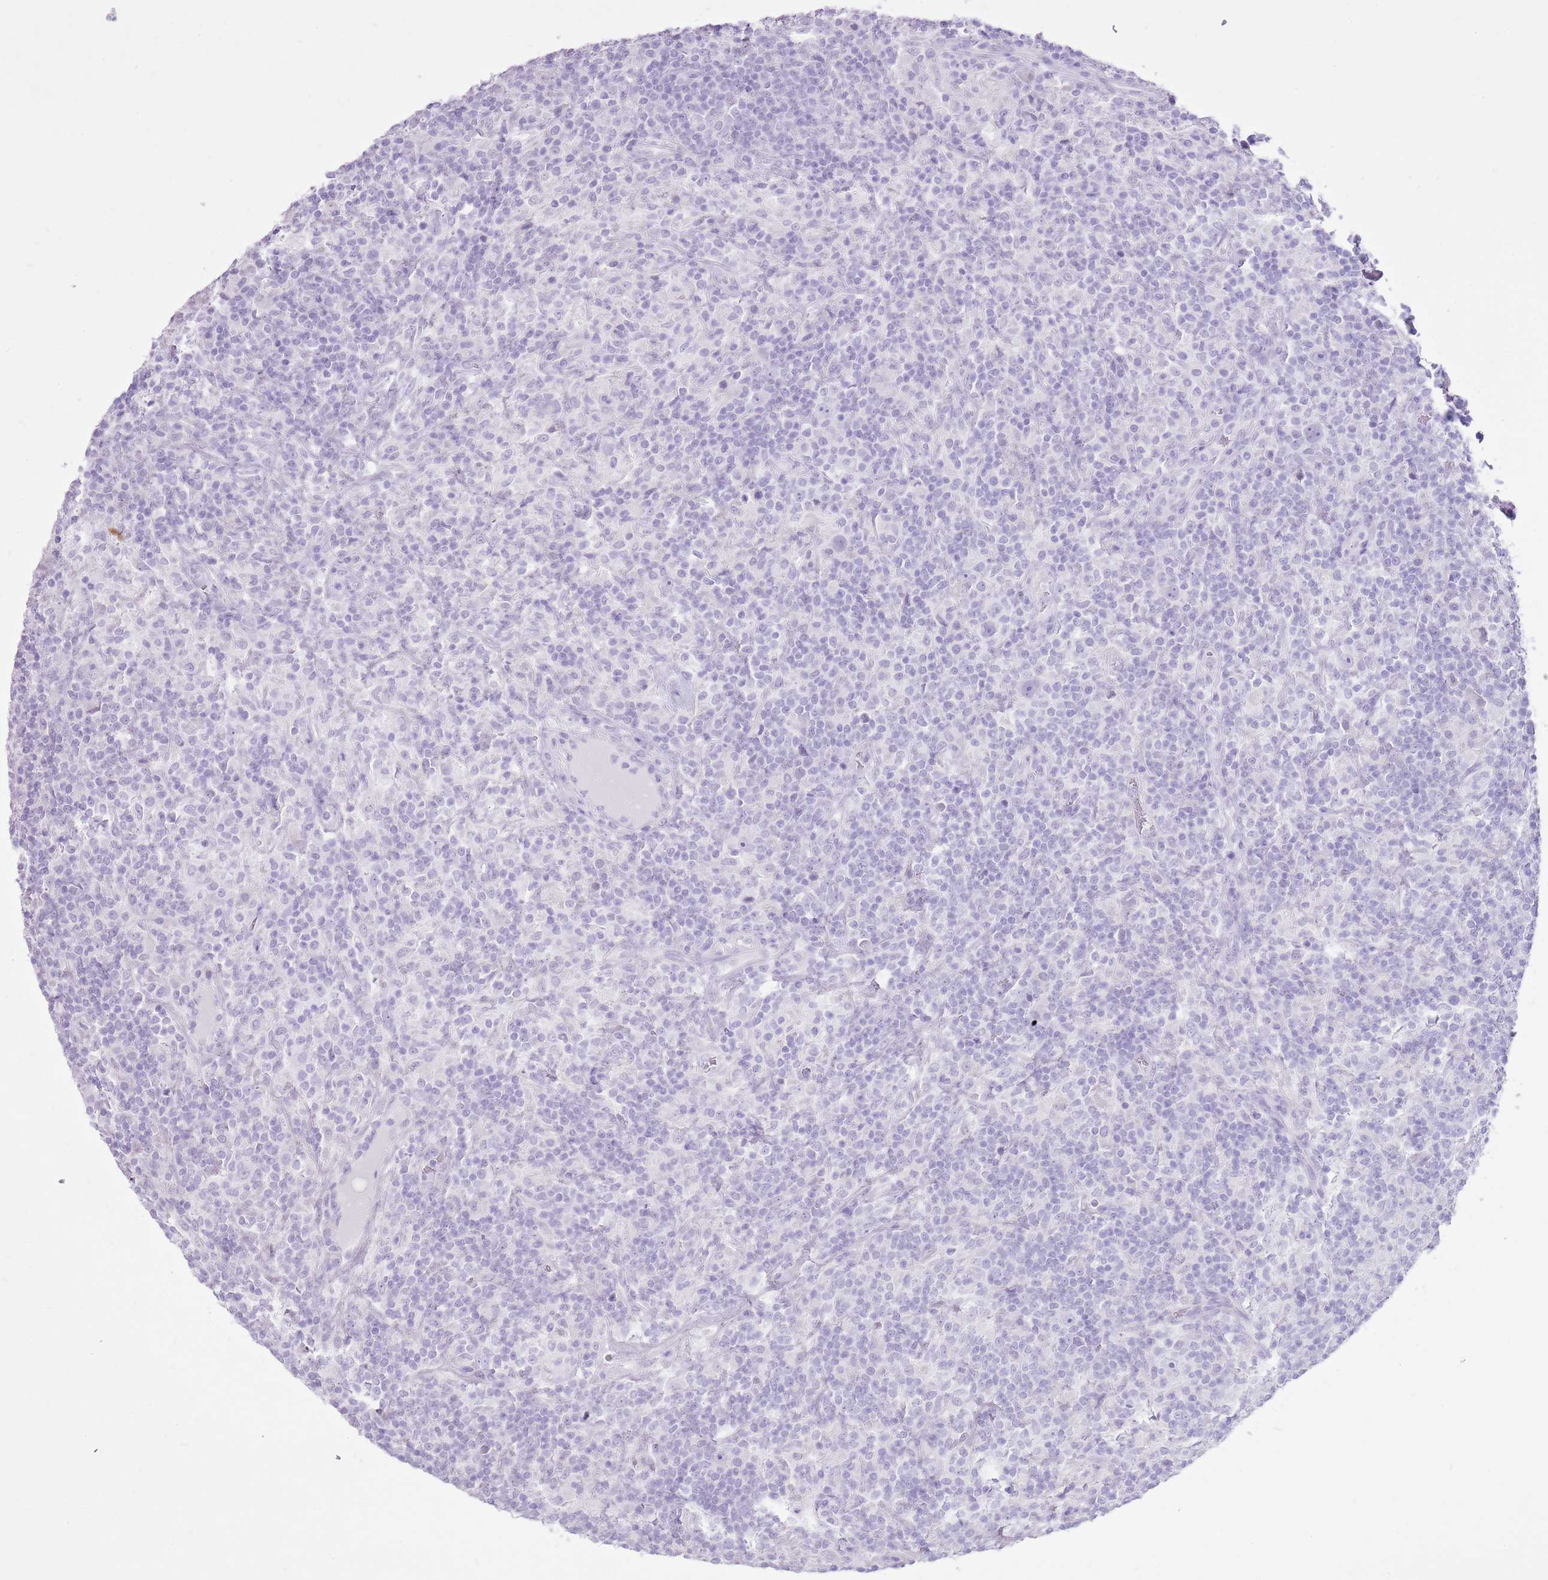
{"staining": {"intensity": "negative", "quantity": "none", "location": "none"}, "tissue": "lymphoma", "cell_type": "Tumor cells", "image_type": "cancer", "snomed": [{"axis": "morphology", "description": "Hodgkin's disease, NOS"}, {"axis": "topography", "description": "Lymph node"}], "caption": "The image exhibits no staining of tumor cells in lymphoma.", "gene": "CNFN", "patient": {"sex": "male", "age": 70}}